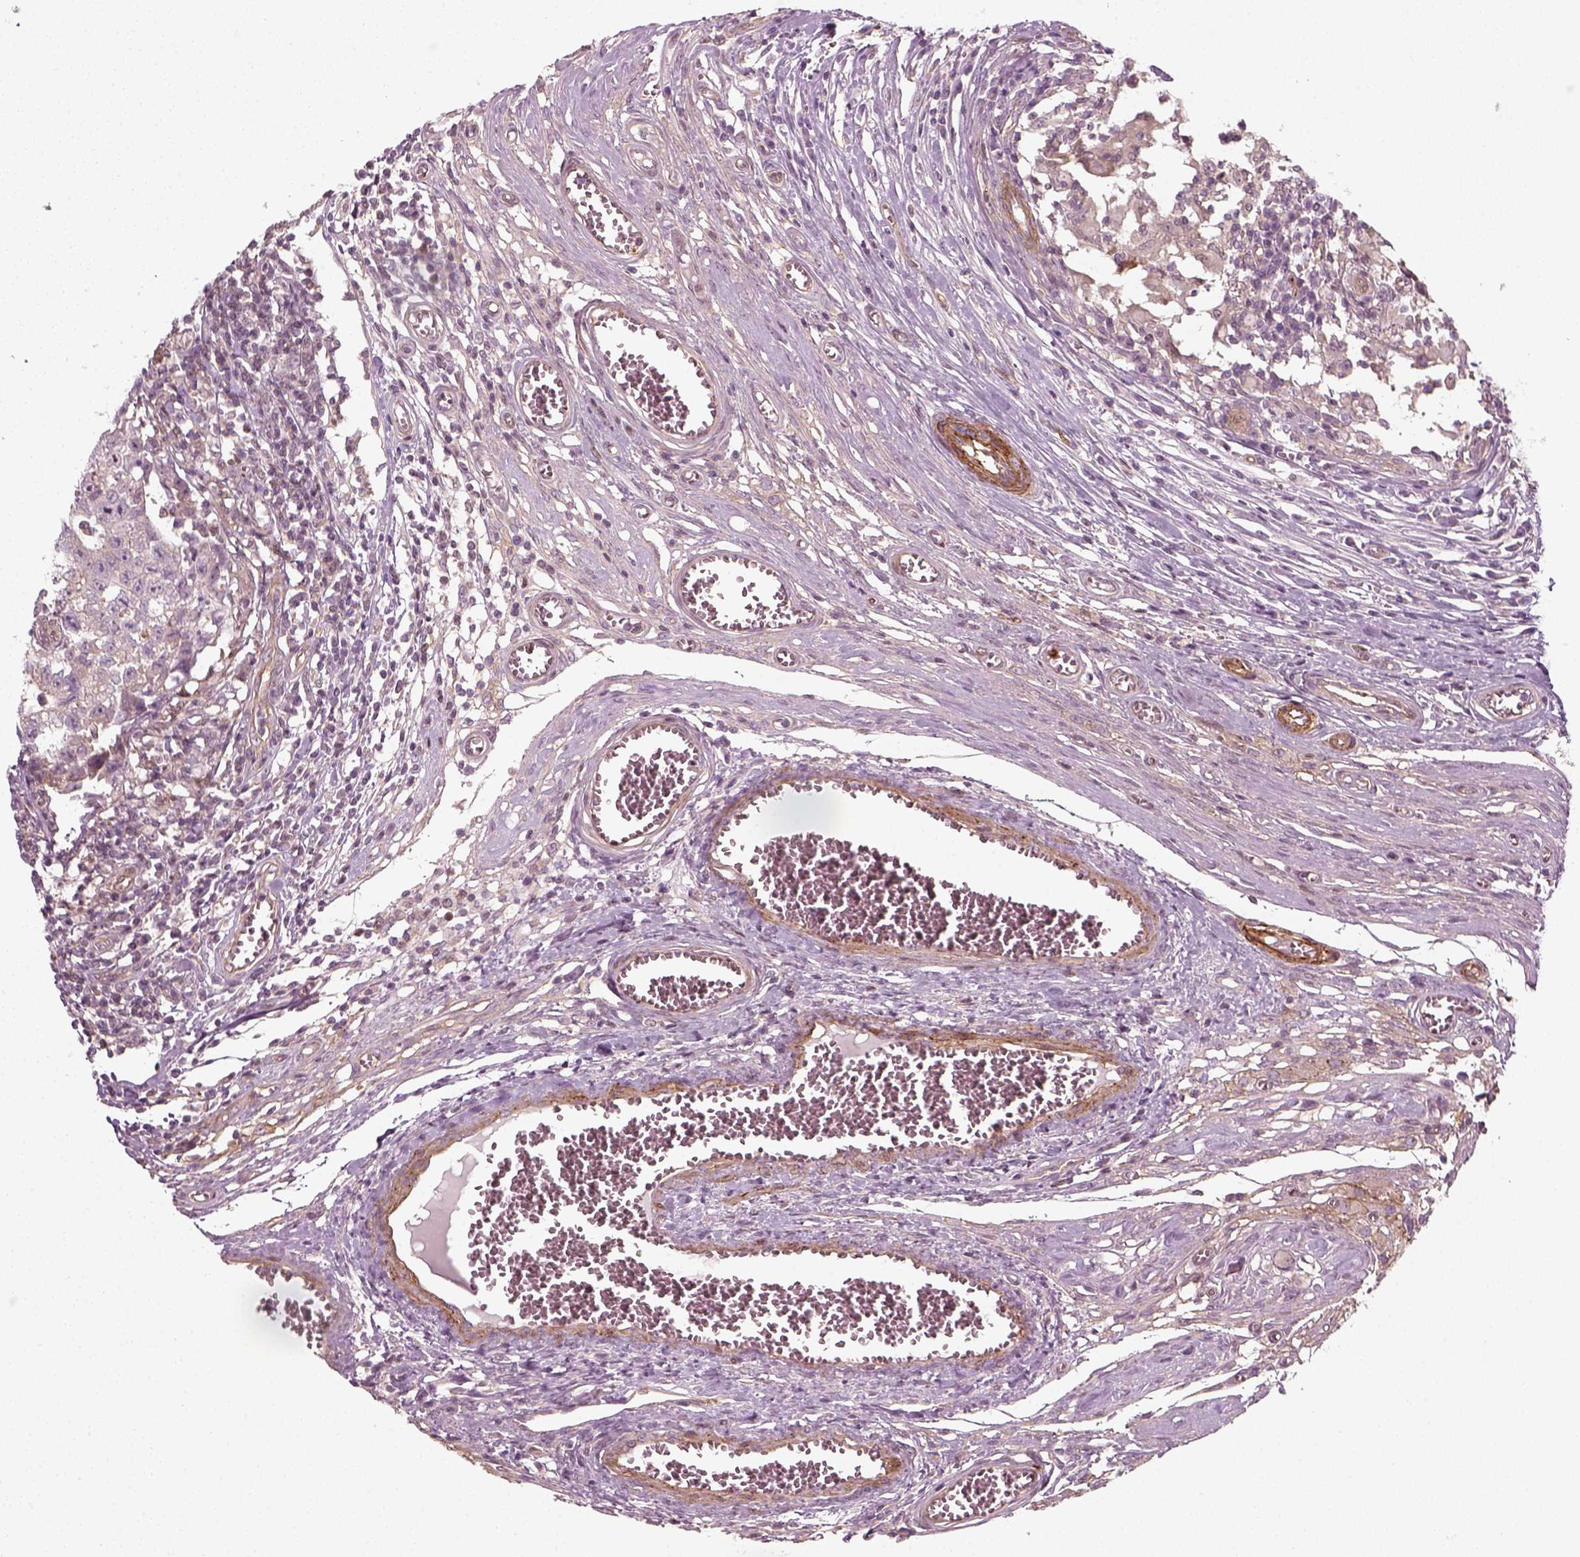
{"staining": {"intensity": "negative", "quantity": "none", "location": "none"}, "tissue": "testis cancer", "cell_type": "Tumor cells", "image_type": "cancer", "snomed": [{"axis": "morphology", "description": "Carcinoma, Embryonal, NOS"}, {"axis": "topography", "description": "Testis"}], "caption": "Tumor cells show no significant positivity in embryonal carcinoma (testis). (Brightfield microscopy of DAB (3,3'-diaminobenzidine) immunohistochemistry (IHC) at high magnification).", "gene": "NPTN", "patient": {"sex": "male", "age": 36}}